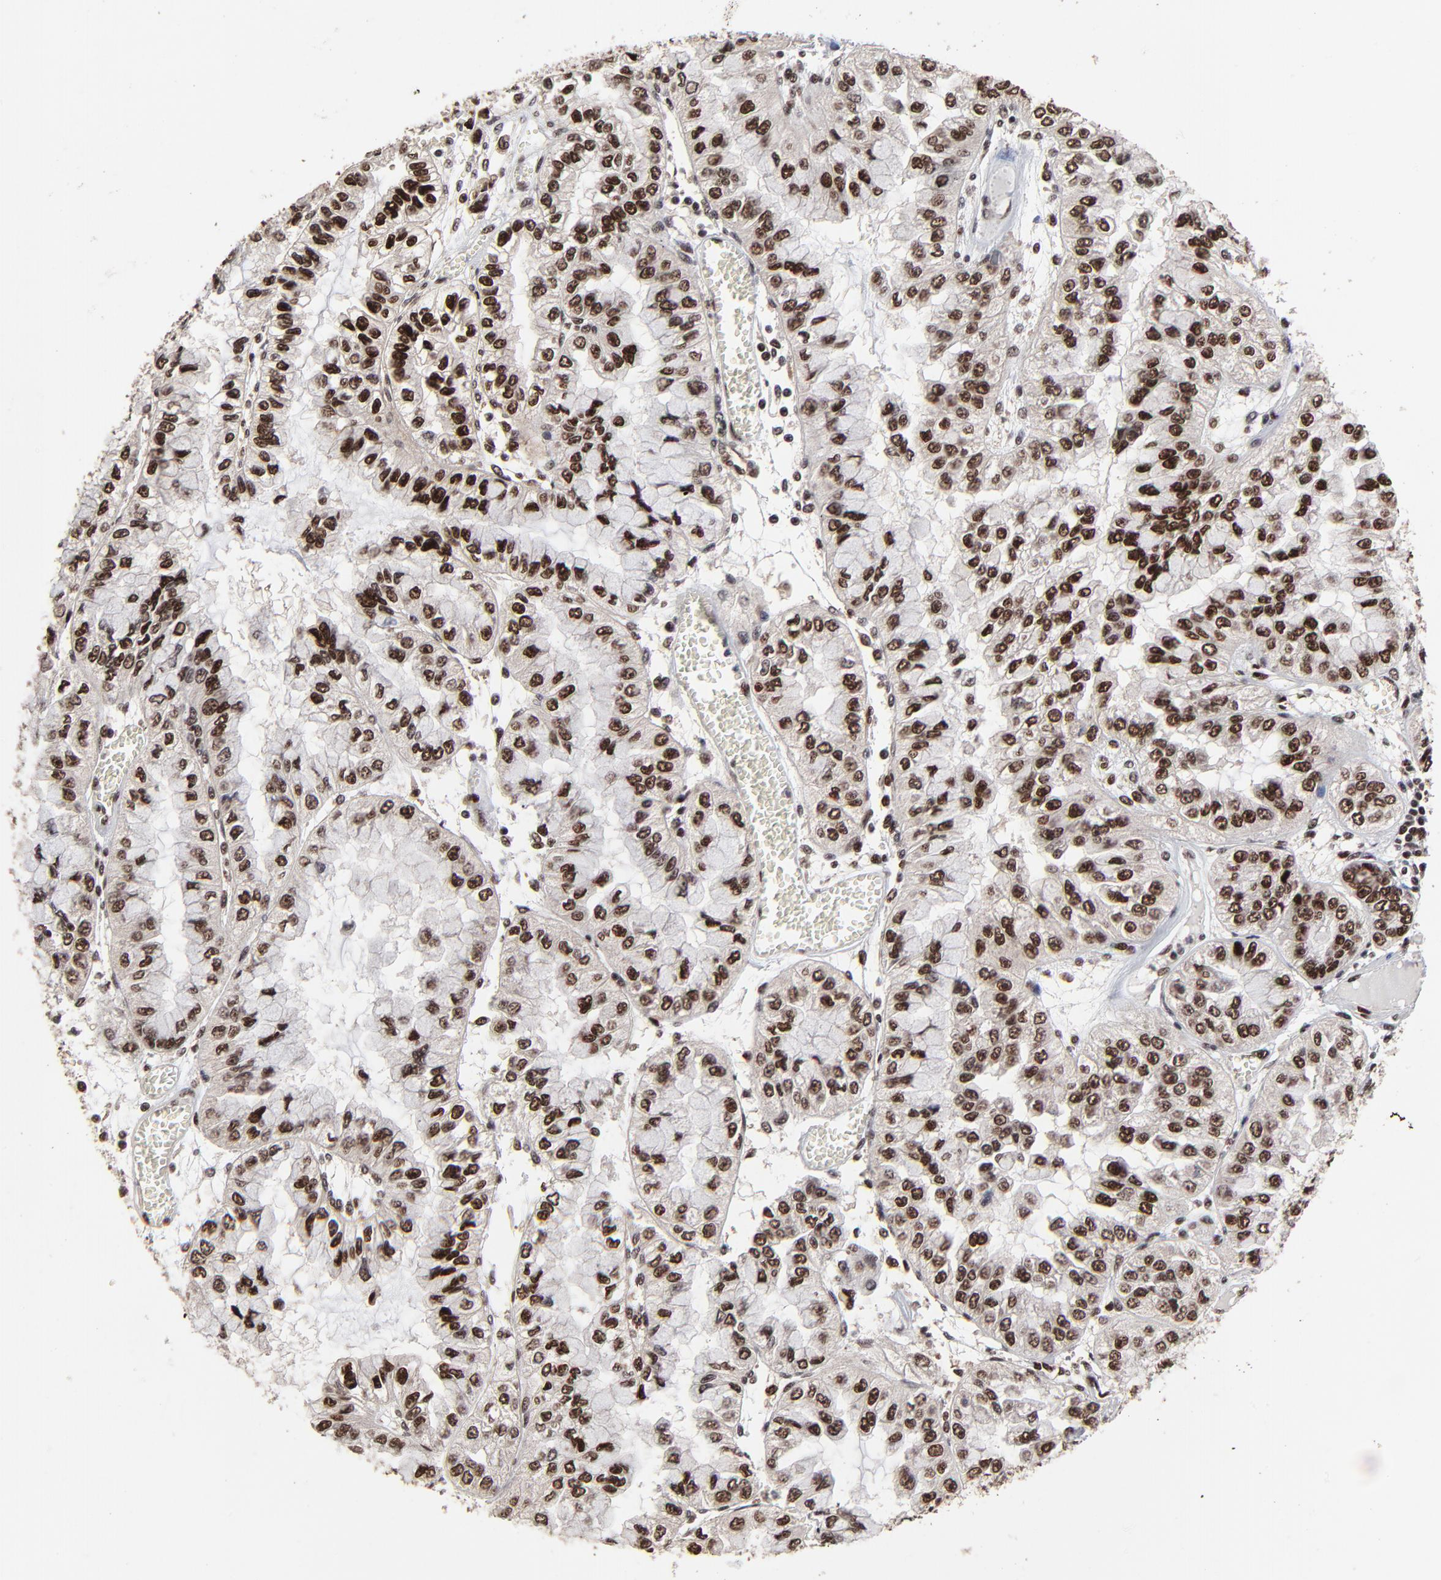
{"staining": {"intensity": "strong", "quantity": ">75%", "location": "nuclear"}, "tissue": "liver cancer", "cell_type": "Tumor cells", "image_type": "cancer", "snomed": [{"axis": "morphology", "description": "Cholangiocarcinoma"}, {"axis": "topography", "description": "Liver"}], "caption": "This histopathology image demonstrates IHC staining of human liver cancer (cholangiocarcinoma), with high strong nuclear positivity in approximately >75% of tumor cells.", "gene": "RBM22", "patient": {"sex": "female", "age": 79}}